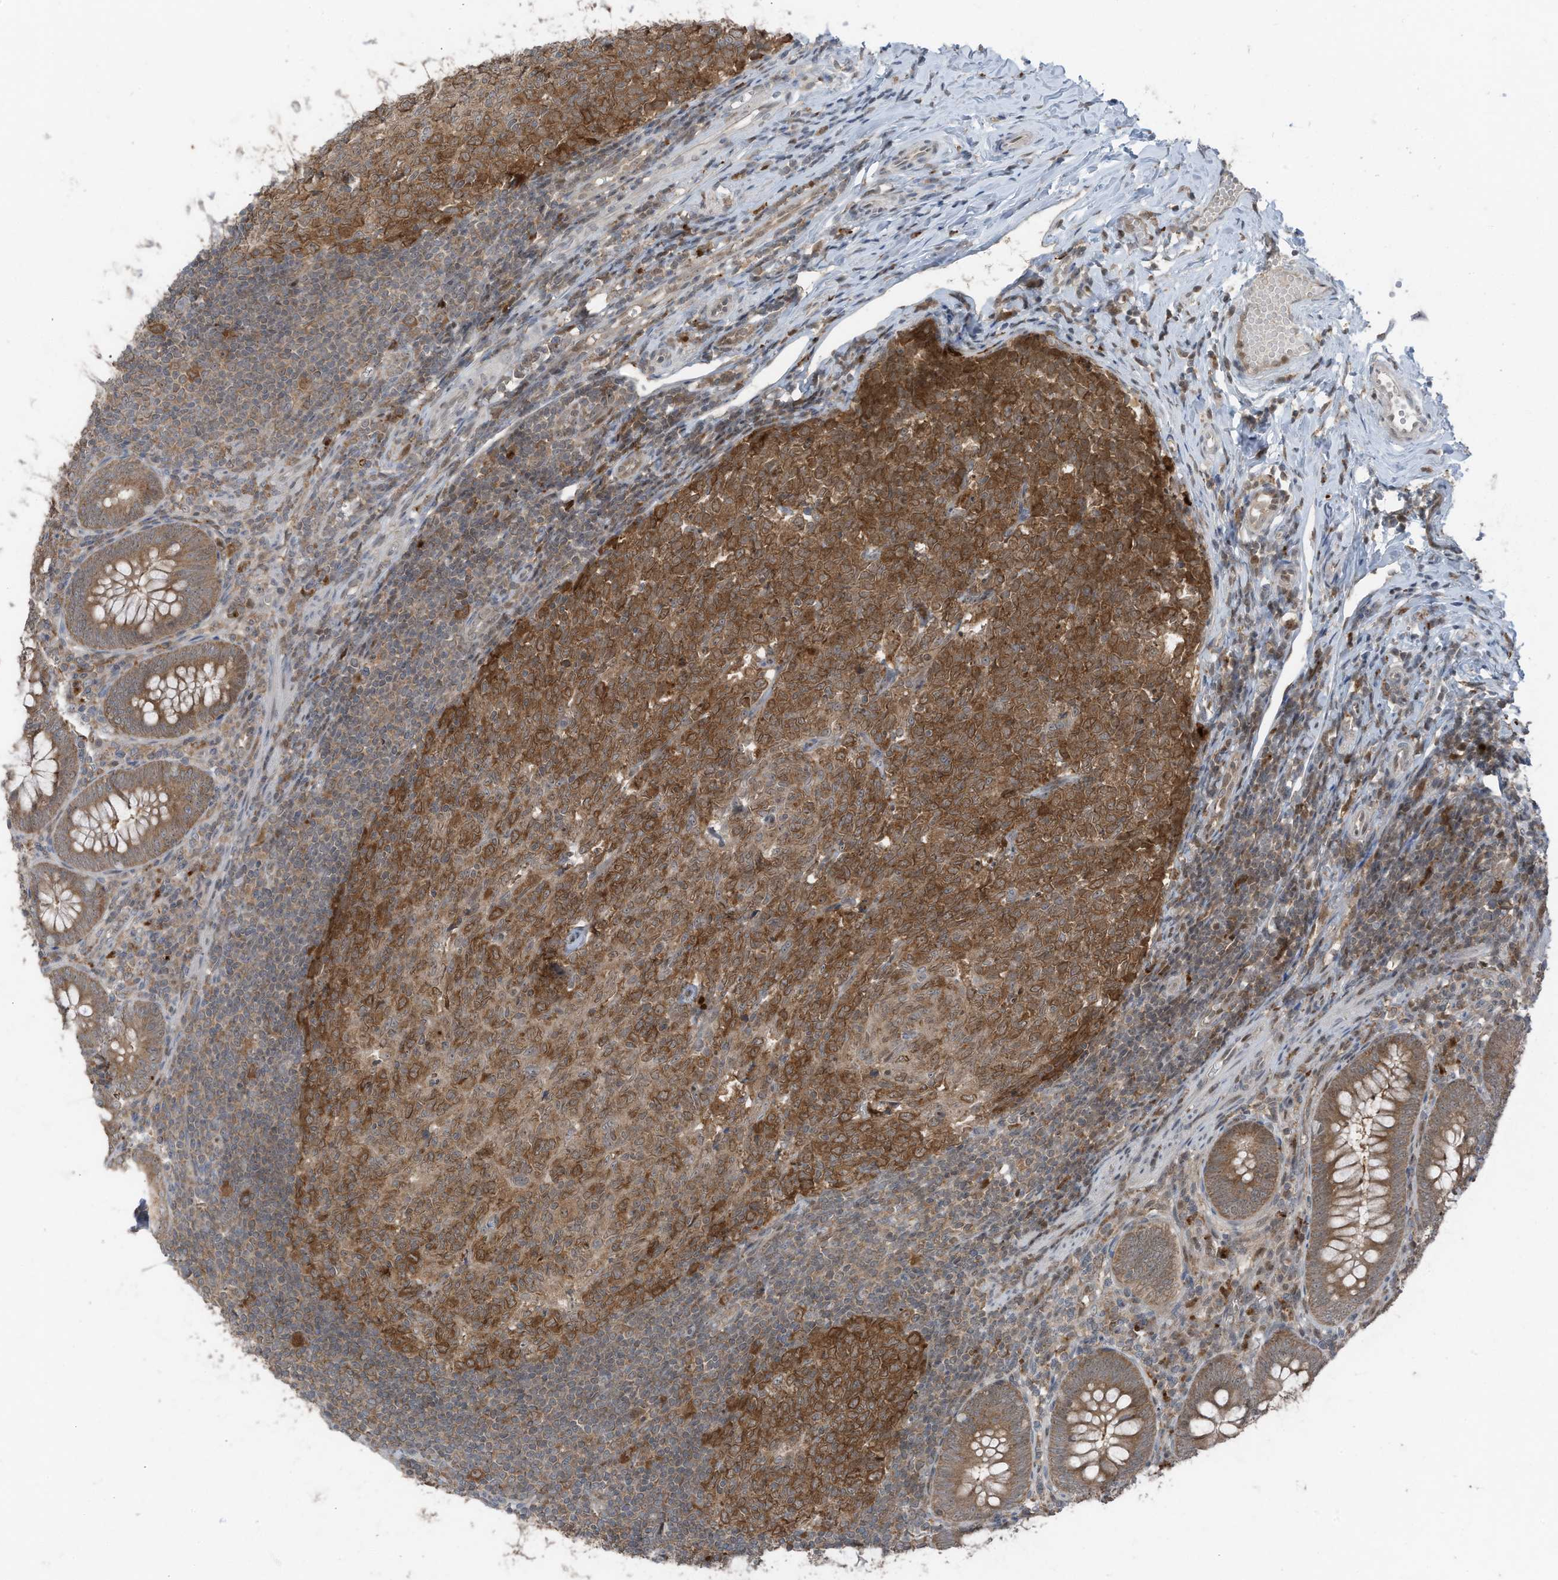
{"staining": {"intensity": "moderate", "quantity": ">75%", "location": "cytoplasmic/membranous"}, "tissue": "appendix", "cell_type": "Glandular cells", "image_type": "normal", "snomed": [{"axis": "morphology", "description": "Normal tissue, NOS"}, {"axis": "topography", "description": "Appendix"}], "caption": "The immunohistochemical stain labels moderate cytoplasmic/membranous staining in glandular cells of unremarkable appendix. Using DAB (3,3'-diaminobenzidine) (brown) and hematoxylin (blue) stains, captured at high magnification using brightfield microscopy.", "gene": "TXNDC9", "patient": {"sex": "male", "age": 14}}